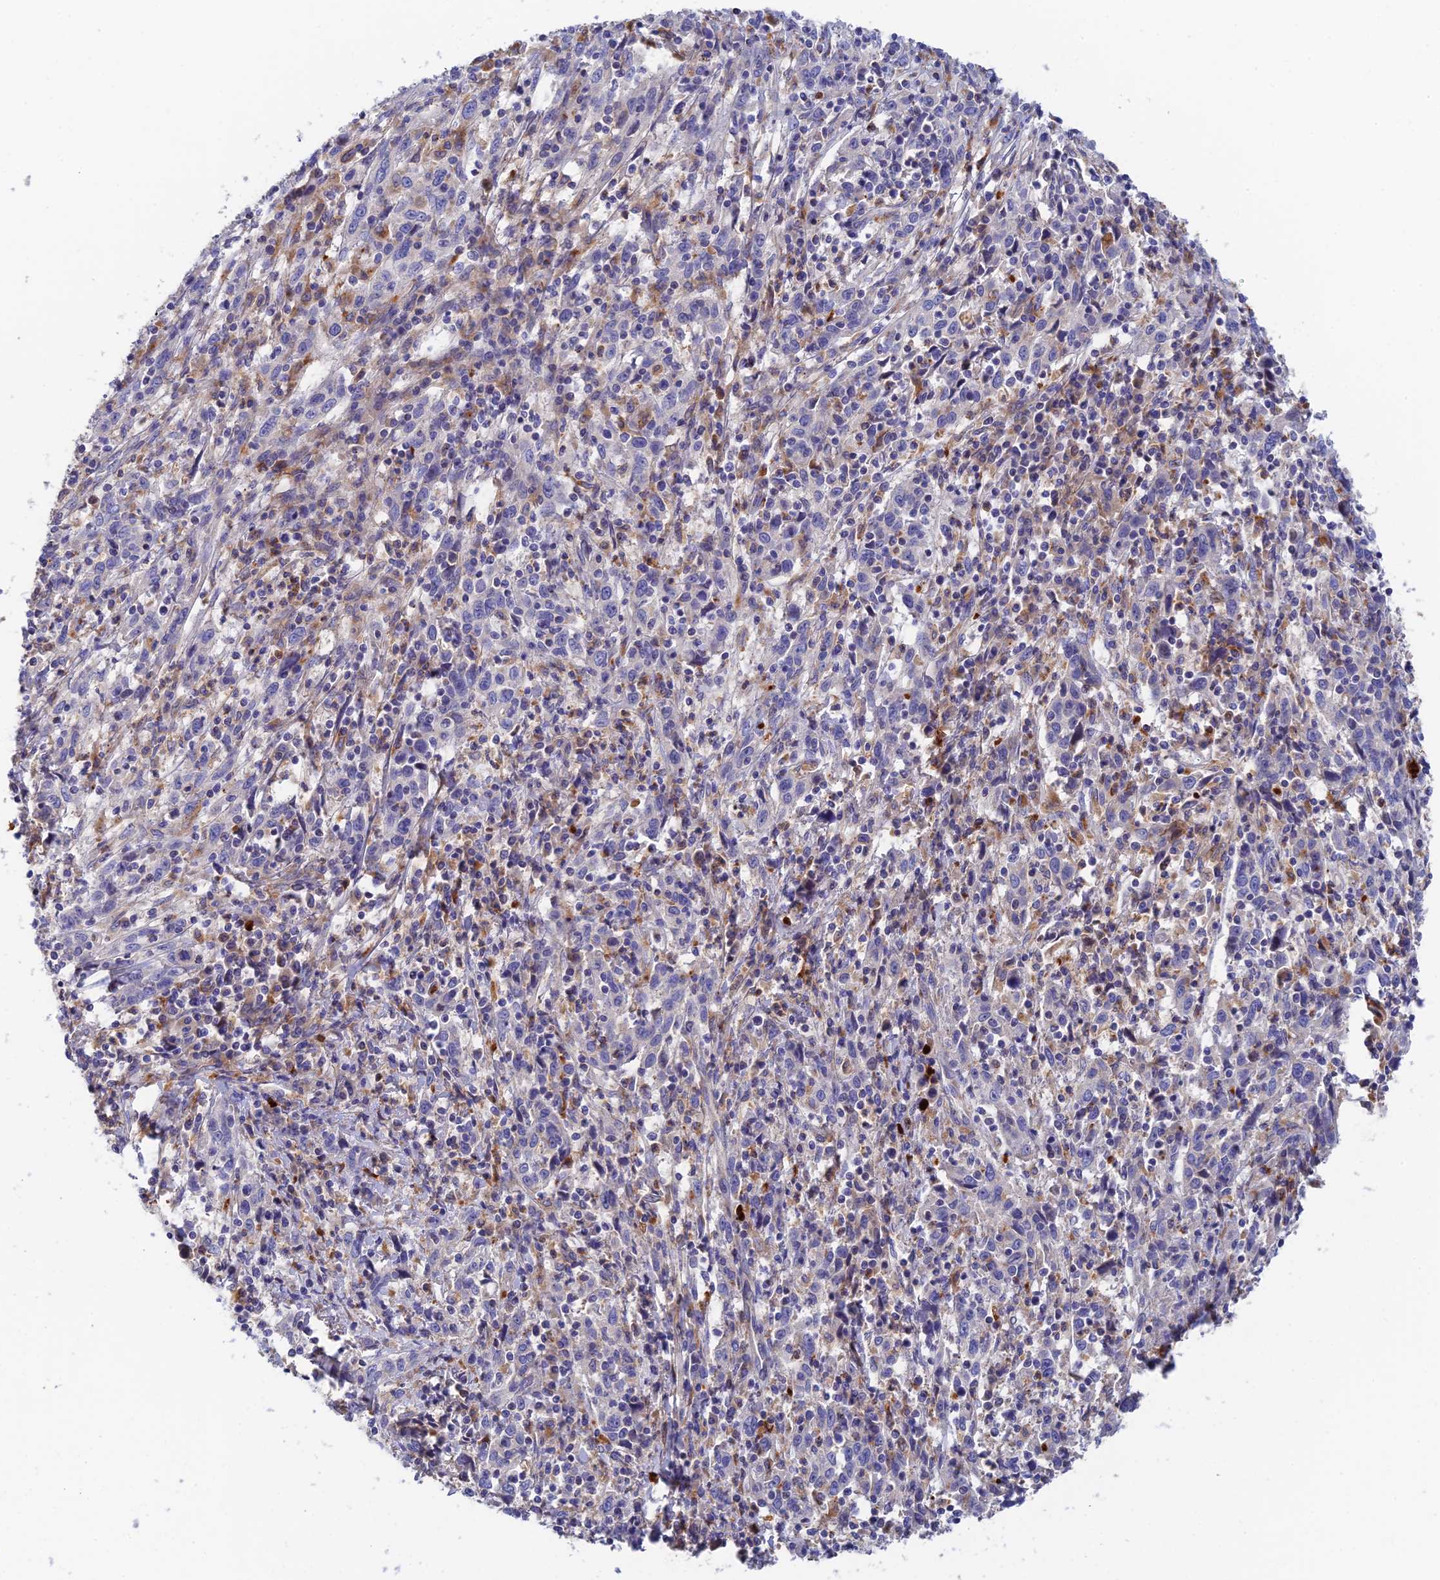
{"staining": {"intensity": "negative", "quantity": "none", "location": "none"}, "tissue": "cervical cancer", "cell_type": "Tumor cells", "image_type": "cancer", "snomed": [{"axis": "morphology", "description": "Squamous cell carcinoma, NOS"}, {"axis": "topography", "description": "Cervix"}], "caption": "Human cervical cancer (squamous cell carcinoma) stained for a protein using immunohistochemistry displays no staining in tumor cells.", "gene": "RPGRIP1L", "patient": {"sex": "female", "age": 46}}